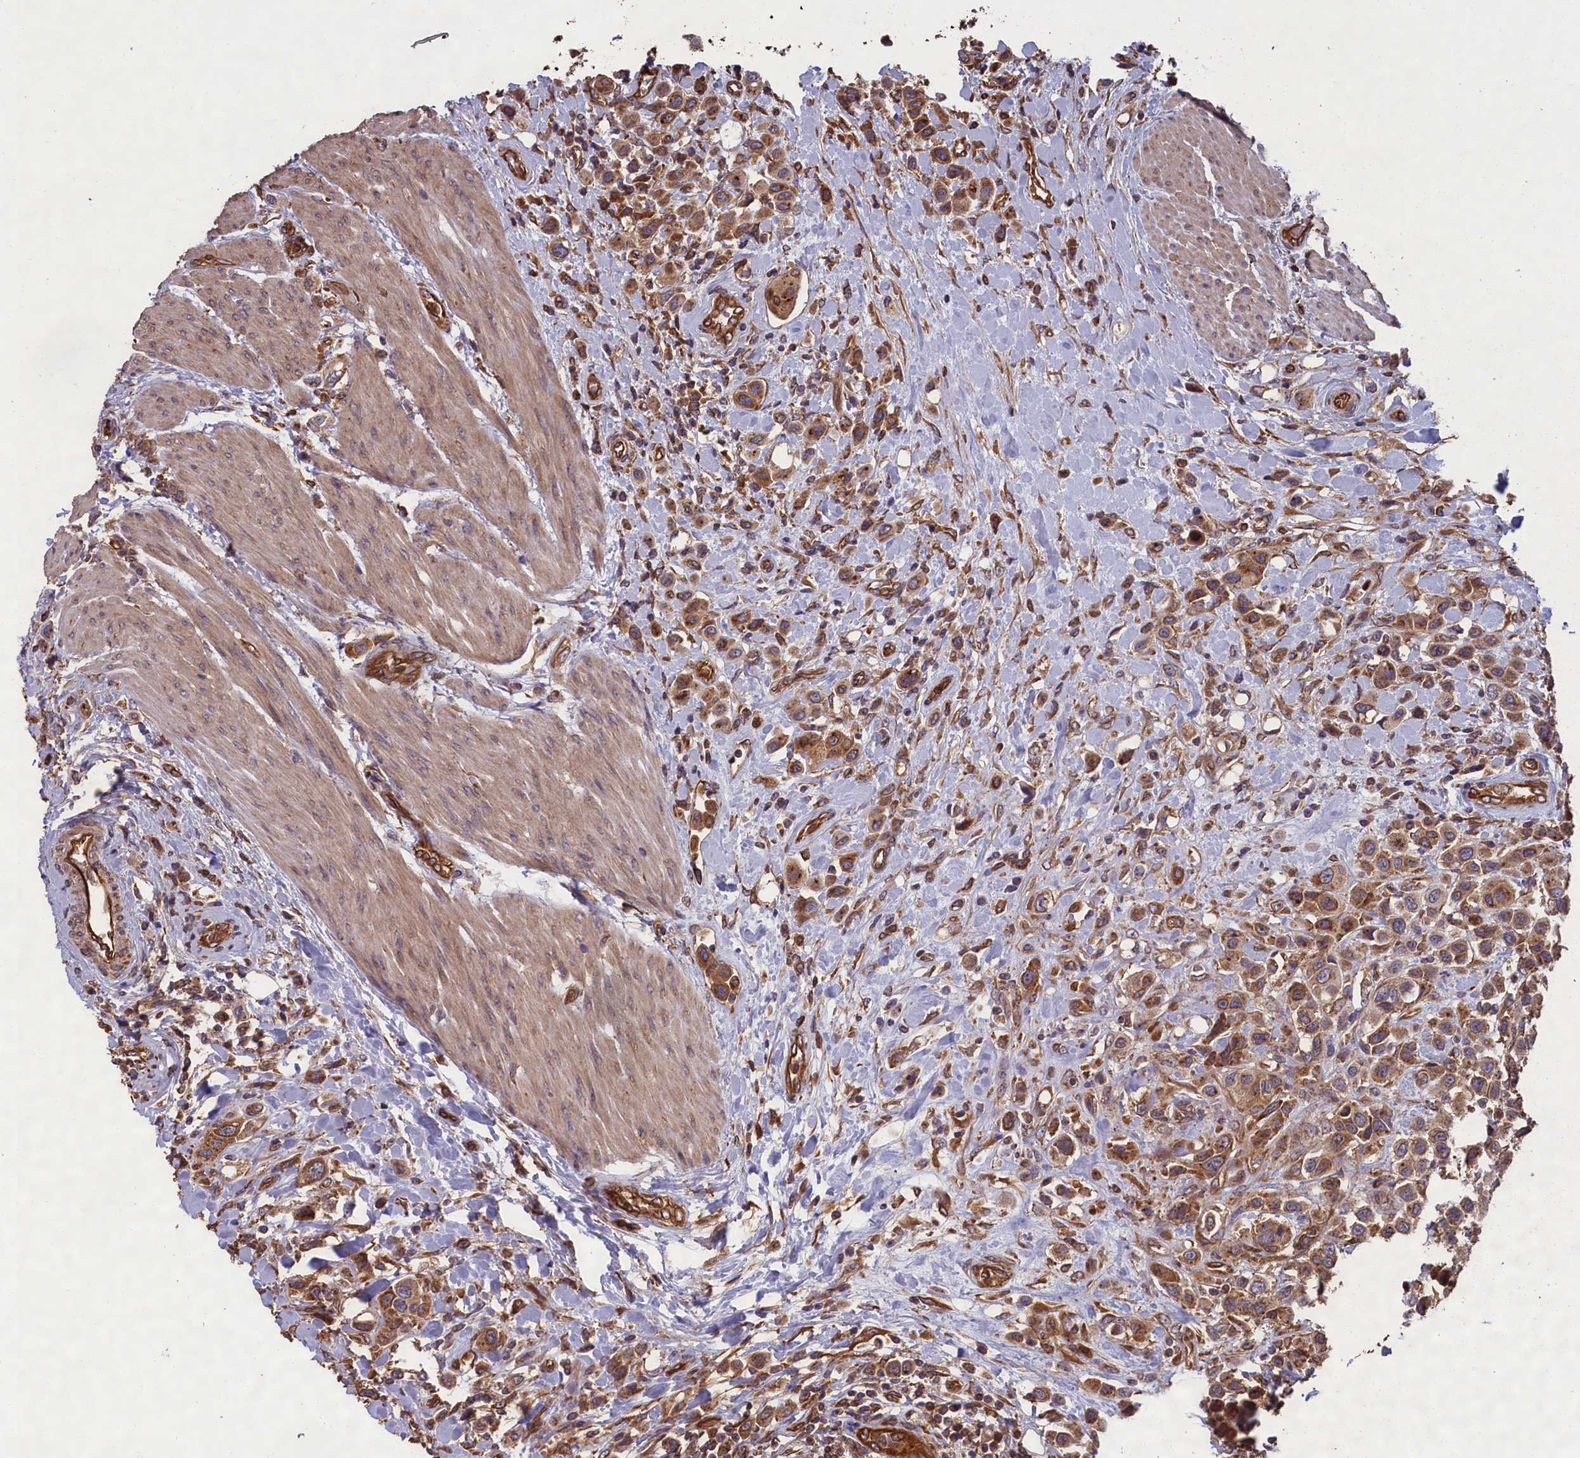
{"staining": {"intensity": "moderate", "quantity": ">75%", "location": "cytoplasmic/membranous"}, "tissue": "urothelial cancer", "cell_type": "Tumor cells", "image_type": "cancer", "snomed": [{"axis": "morphology", "description": "Urothelial carcinoma, High grade"}, {"axis": "topography", "description": "Urinary bladder"}], "caption": "This is an image of IHC staining of urothelial carcinoma (high-grade), which shows moderate positivity in the cytoplasmic/membranous of tumor cells.", "gene": "CCDC124", "patient": {"sex": "male", "age": 50}}